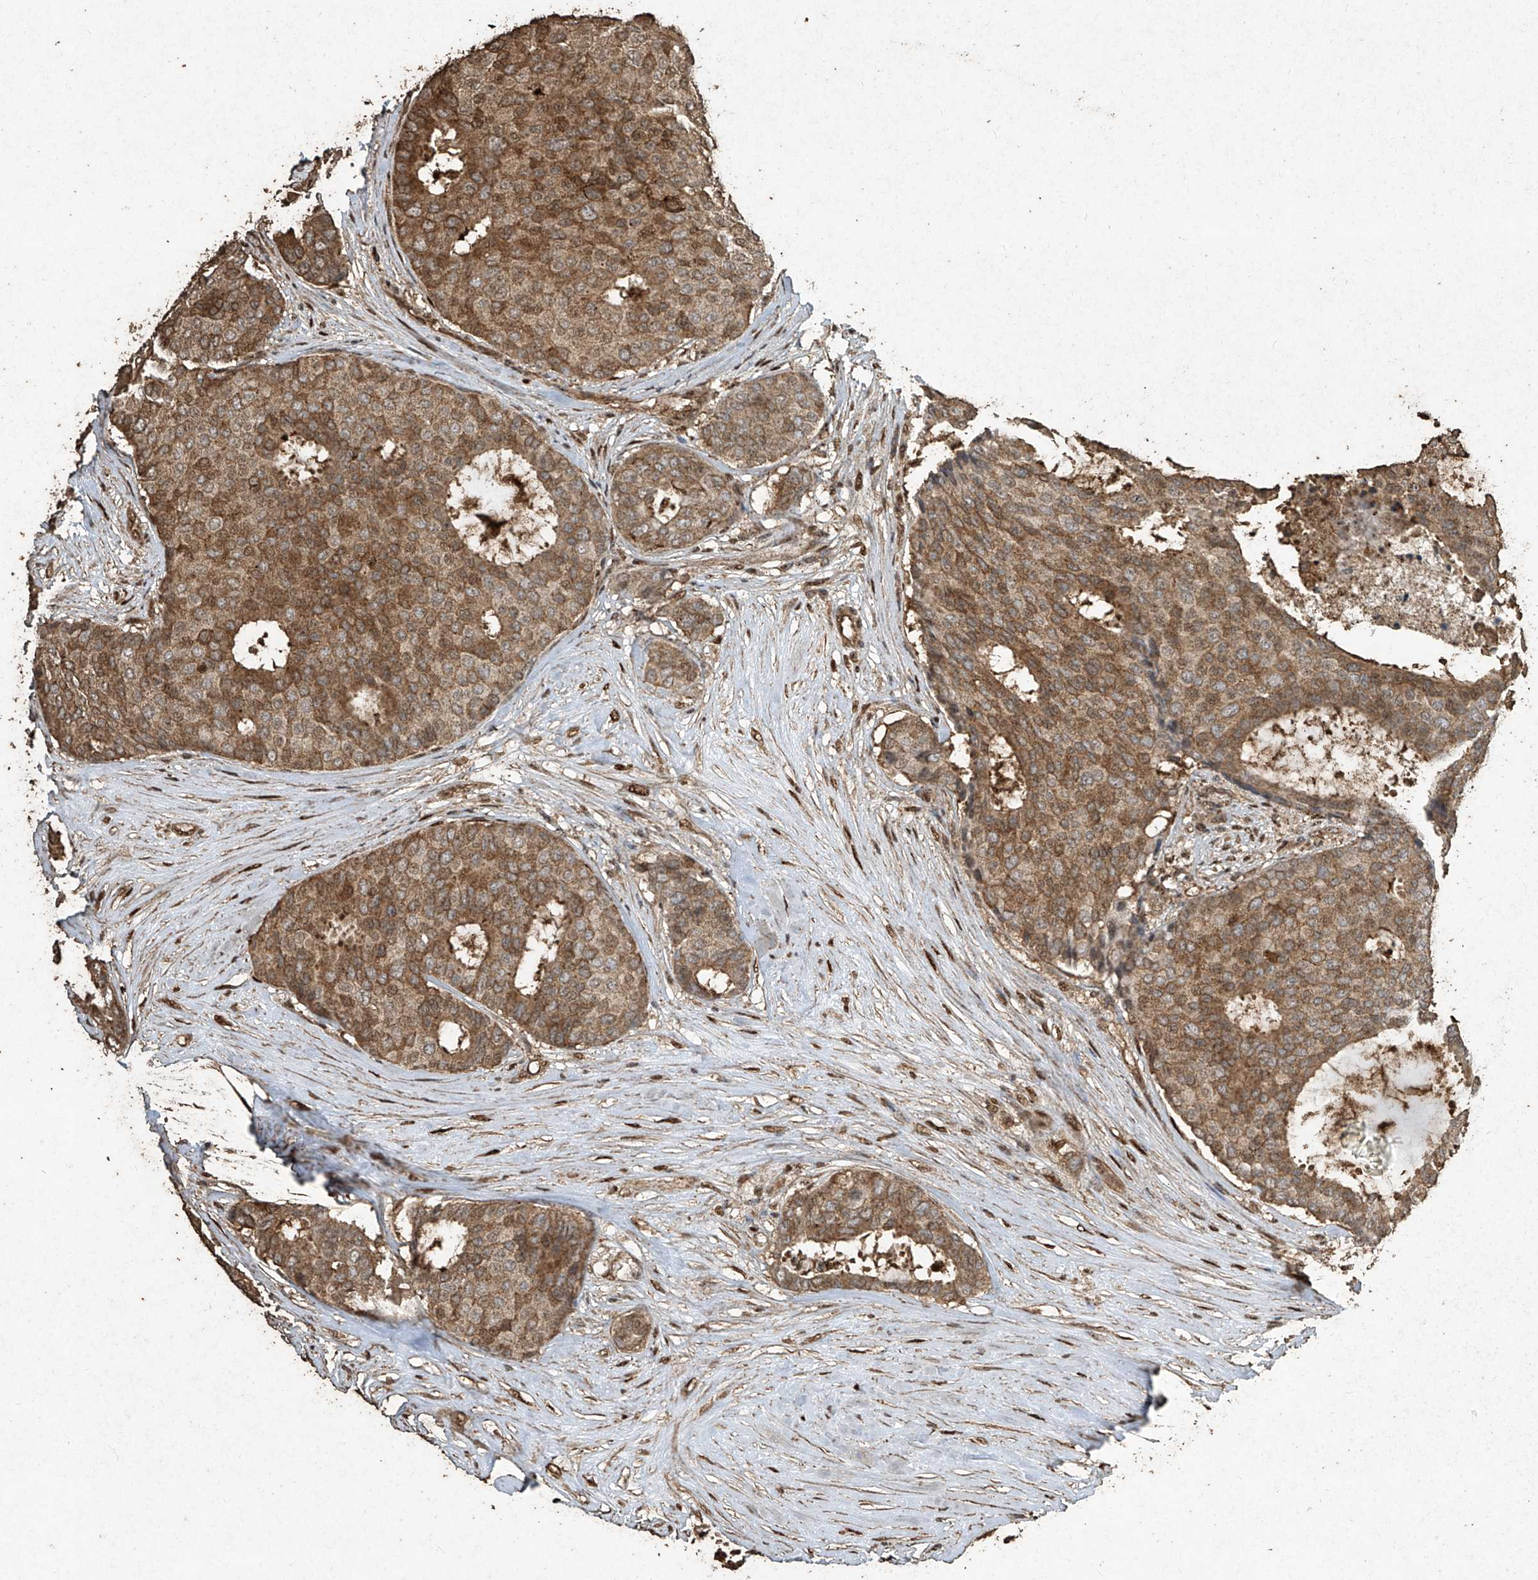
{"staining": {"intensity": "moderate", "quantity": ">75%", "location": "cytoplasmic/membranous"}, "tissue": "breast cancer", "cell_type": "Tumor cells", "image_type": "cancer", "snomed": [{"axis": "morphology", "description": "Duct carcinoma"}, {"axis": "topography", "description": "Breast"}], "caption": "Breast invasive ductal carcinoma tissue shows moderate cytoplasmic/membranous staining in about >75% of tumor cells, visualized by immunohistochemistry.", "gene": "ERBB3", "patient": {"sex": "female", "age": 75}}